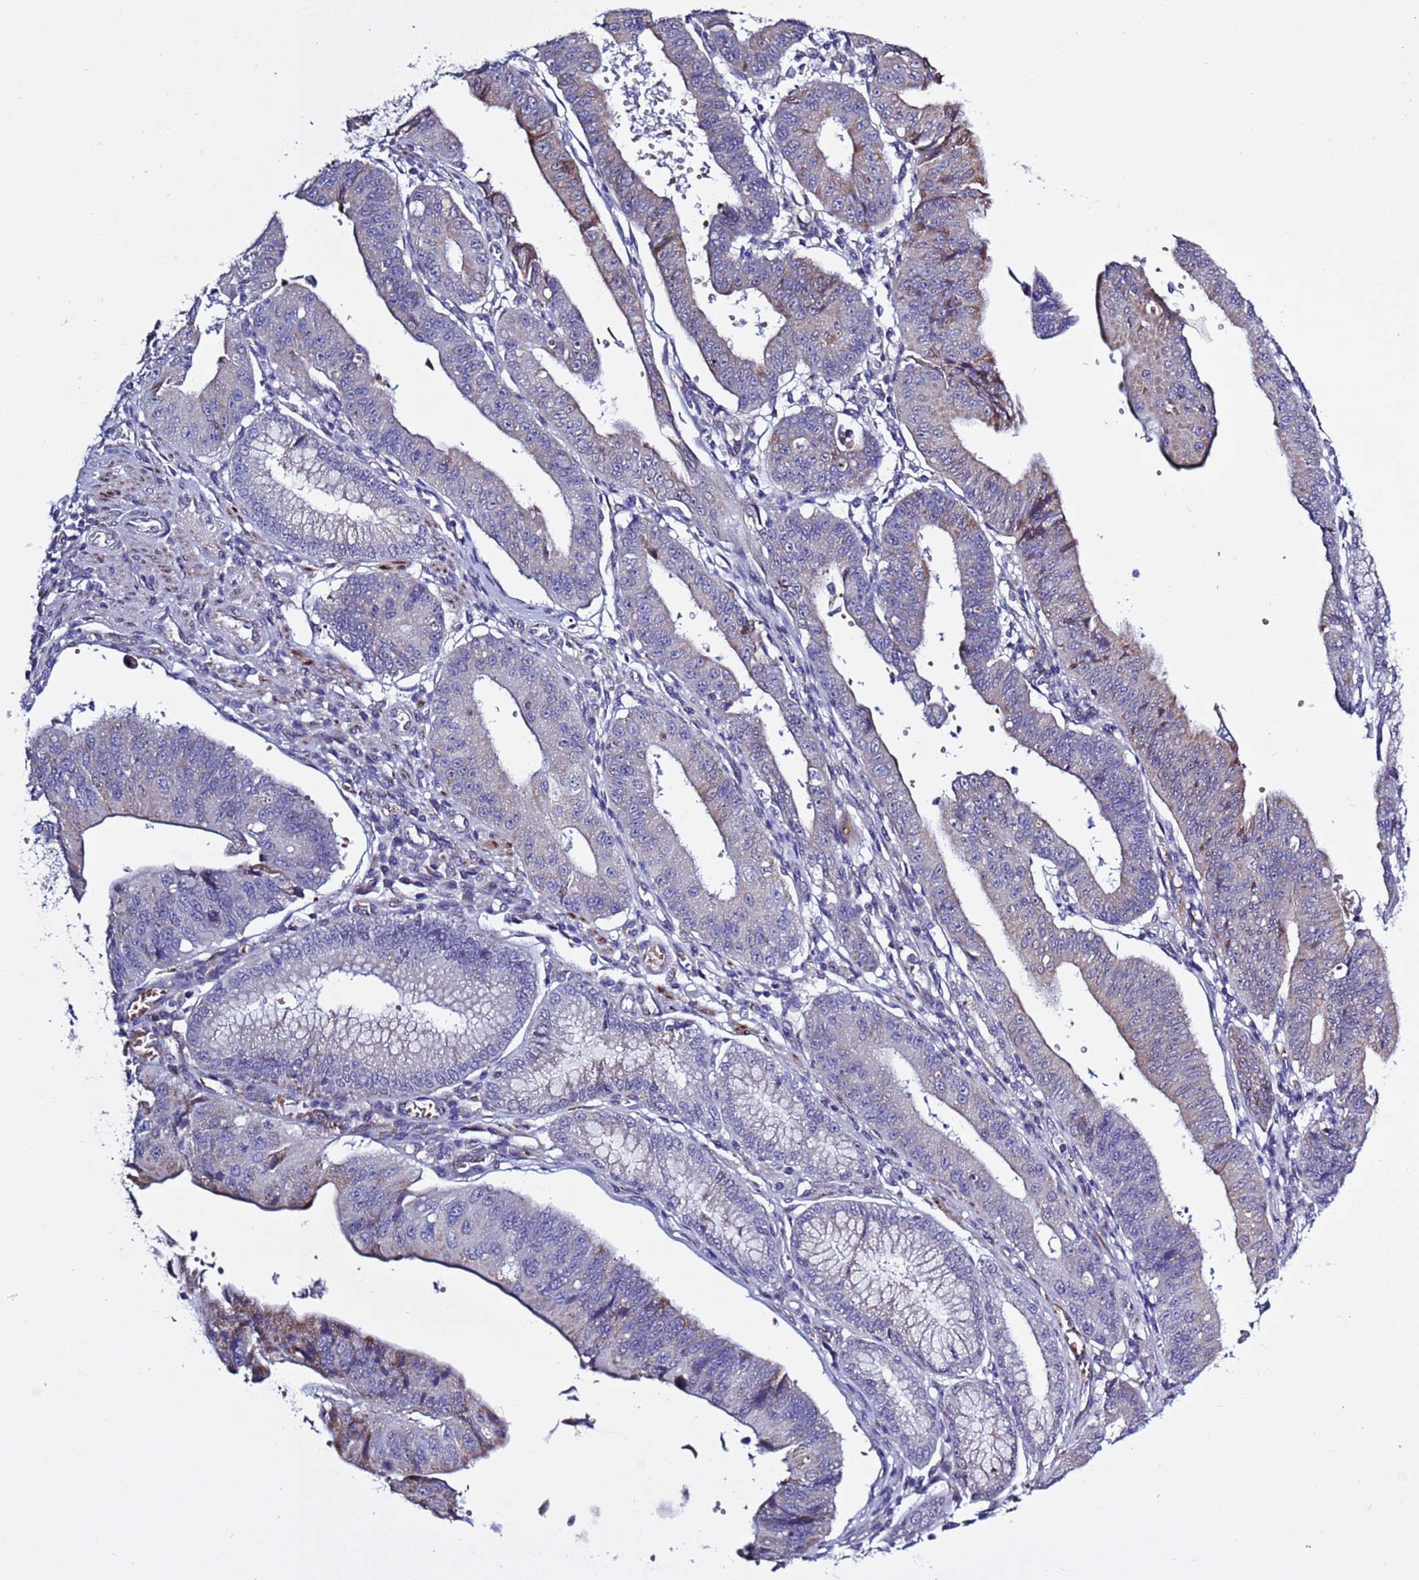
{"staining": {"intensity": "weak", "quantity": "<25%", "location": "cytoplasmic/membranous"}, "tissue": "stomach cancer", "cell_type": "Tumor cells", "image_type": "cancer", "snomed": [{"axis": "morphology", "description": "Adenocarcinoma, NOS"}, {"axis": "topography", "description": "Stomach"}], "caption": "IHC histopathology image of human stomach cancer stained for a protein (brown), which demonstrates no positivity in tumor cells.", "gene": "ABHD17B", "patient": {"sex": "male", "age": 59}}